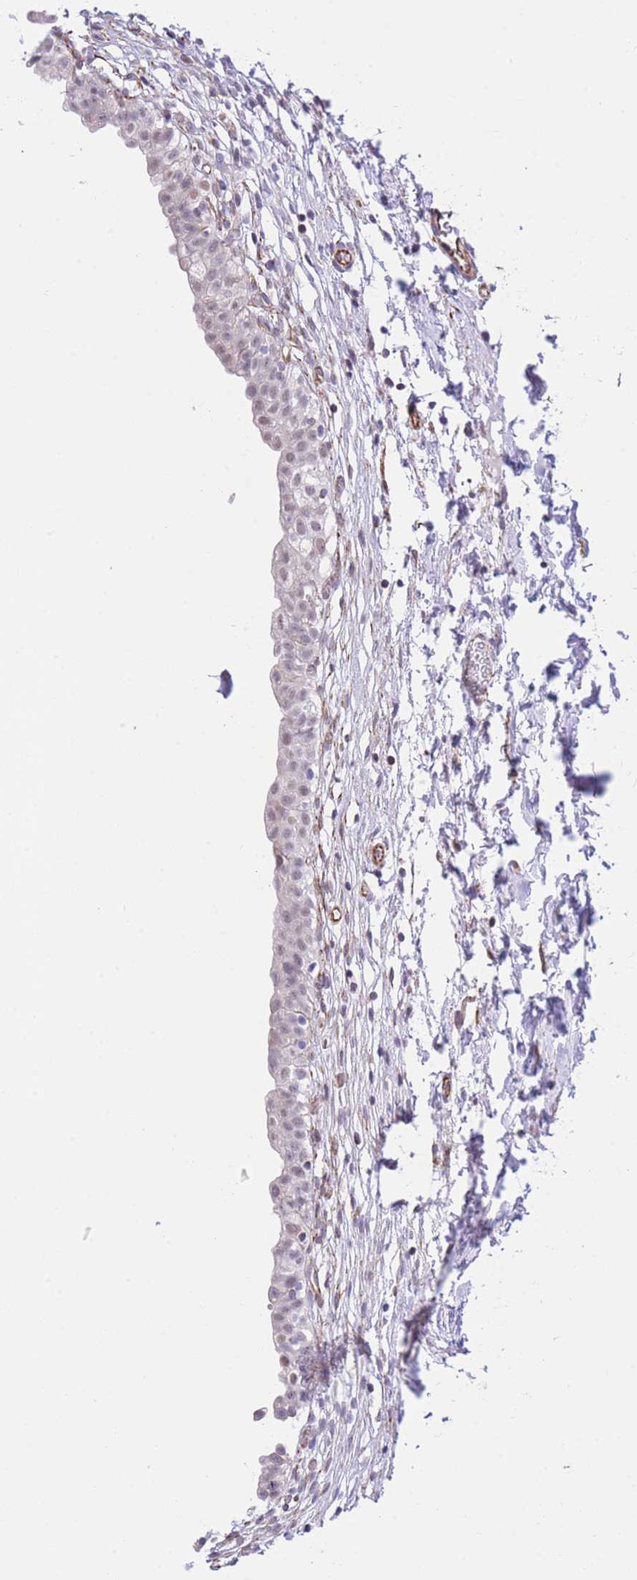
{"staining": {"intensity": "negative", "quantity": "none", "location": "none"}, "tissue": "urinary bladder", "cell_type": "Urothelial cells", "image_type": "normal", "snomed": [{"axis": "morphology", "description": "Normal tissue, NOS"}, {"axis": "topography", "description": "Urinary bladder"}, {"axis": "topography", "description": "Peripheral nerve tissue"}], "caption": "Benign urinary bladder was stained to show a protein in brown. There is no significant expression in urothelial cells. (DAB (3,3'-diaminobenzidine) immunohistochemistry (IHC) with hematoxylin counter stain).", "gene": "PSG11", "patient": {"sex": "male", "age": 55}}